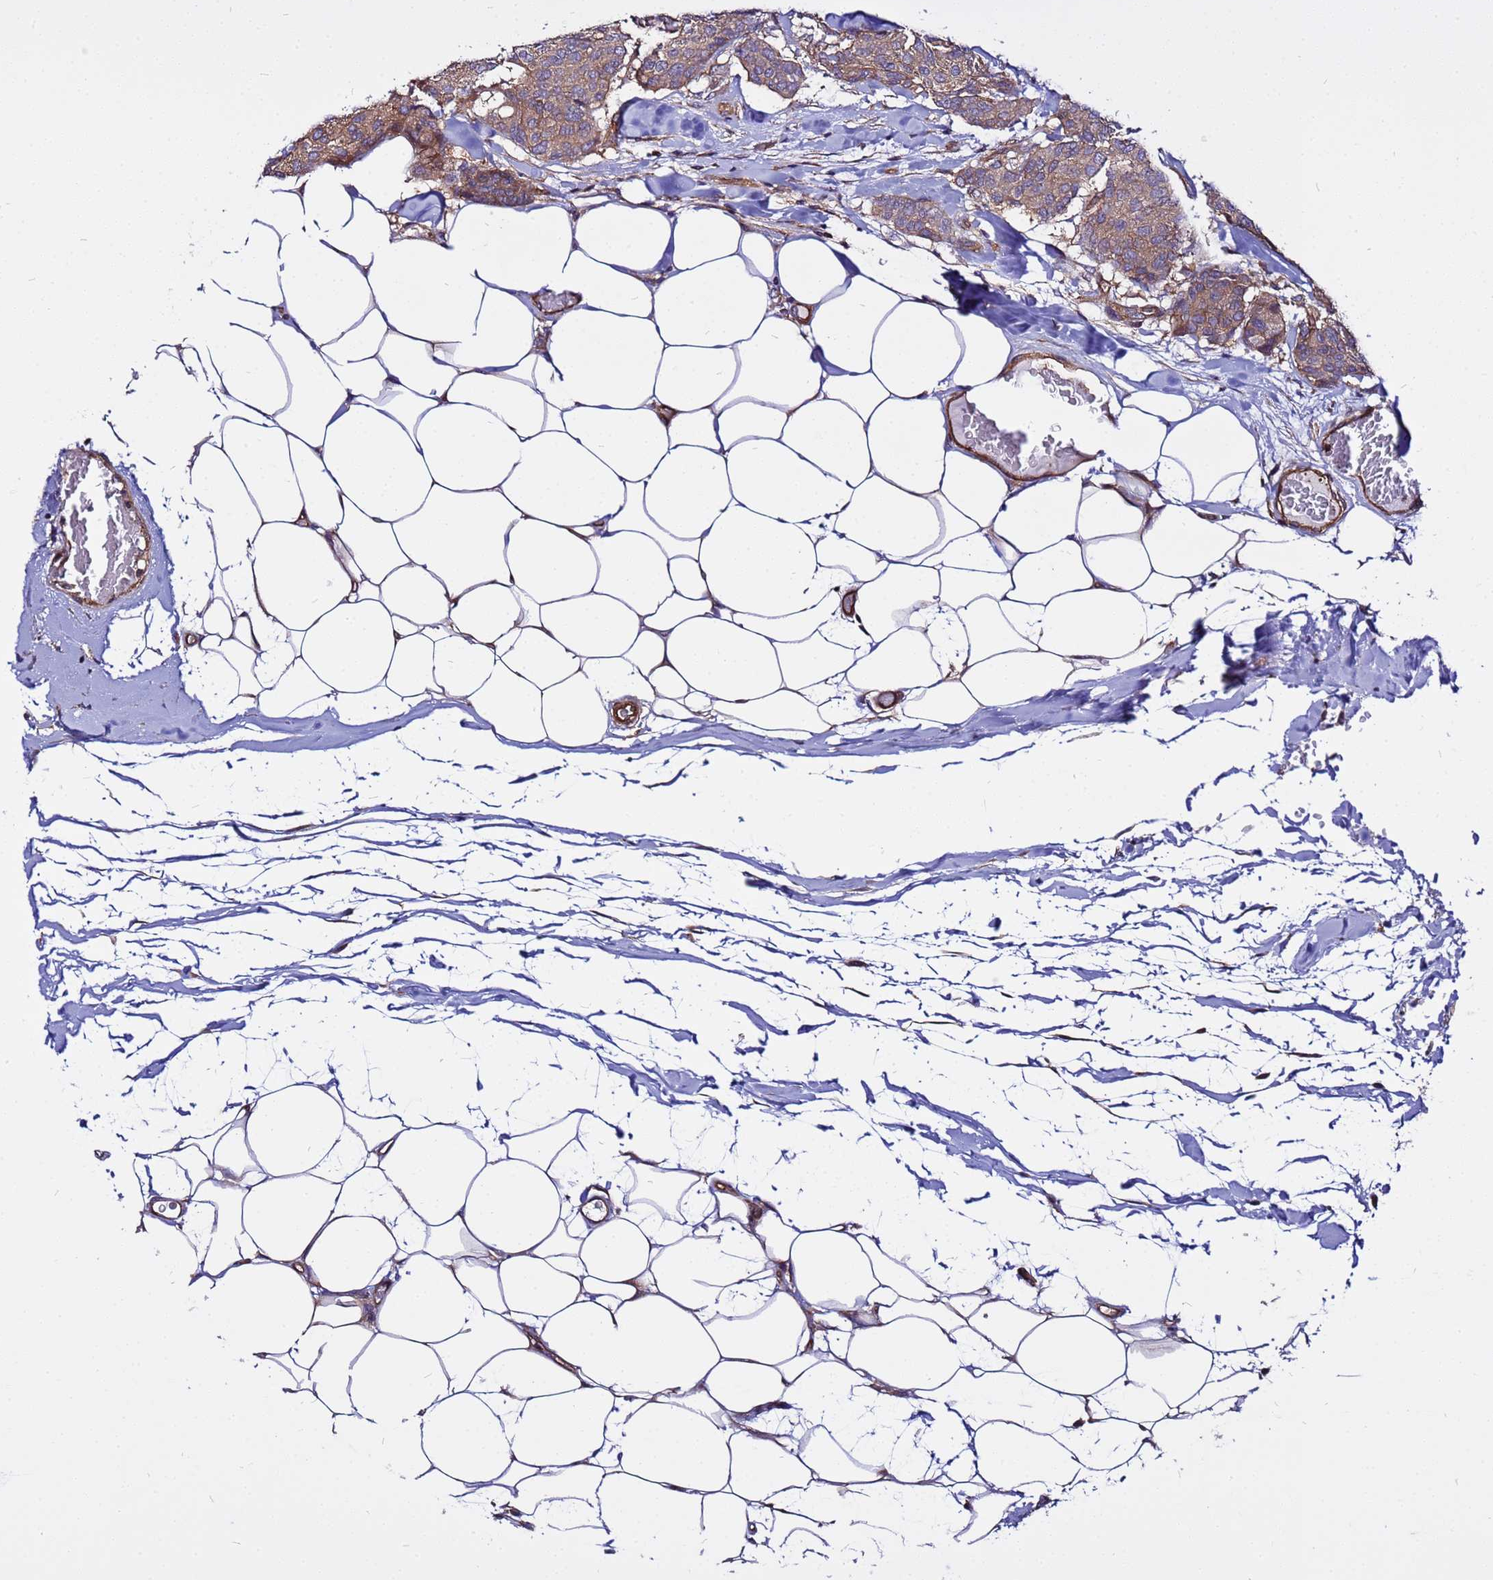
{"staining": {"intensity": "weak", "quantity": ">75%", "location": "cytoplasmic/membranous"}, "tissue": "breast cancer", "cell_type": "Tumor cells", "image_type": "cancer", "snomed": [{"axis": "morphology", "description": "Duct carcinoma"}, {"axis": "topography", "description": "Breast"}], "caption": "The micrograph exhibits immunohistochemical staining of breast cancer. There is weak cytoplasmic/membranous staining is seen in approximately >75% of tumor cells.", "gene": "STK38", "patient": {"sex": "female", "age": 75}}